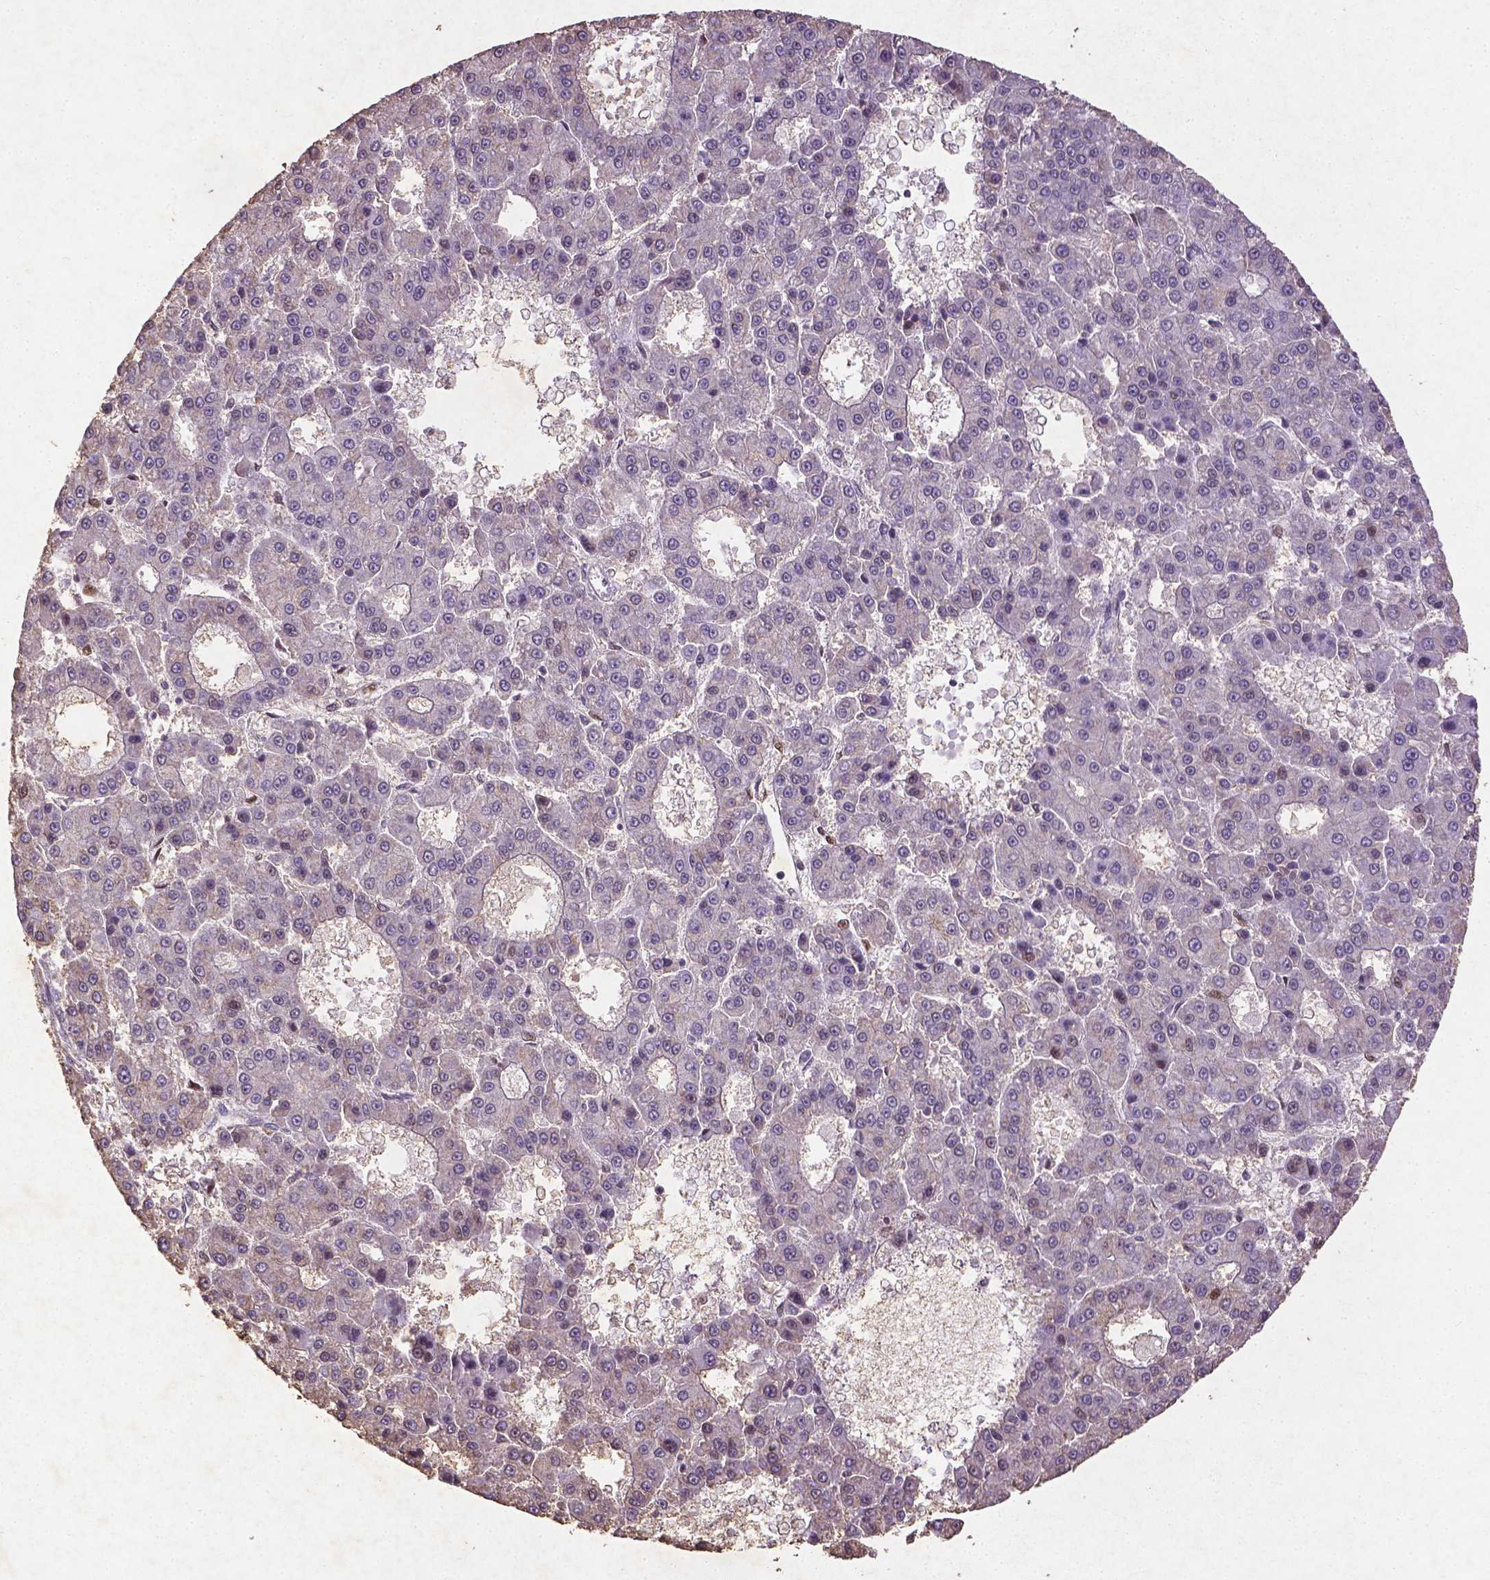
{"staining": {"intensity": "negative", "quantity": "none", "location": "none"}, "tissue": "liver cancer", "cell_type": "Tumor cells", "image_type": "cancer", "snomed": [{"axis": "morphology", "description": "Carcinoma, Hepatocellular, NOS"}, {"axis": "topography", "description": "Liver"}], "caption": "Hepatocellular carcinoma (liver) was stained to show a protein in brown. There is no significant expression in tumor cells. (Stains: DAB immunohistochemistry with hematoxylin counter stain, Microscopy: brightfield microscopy at high magnification).", "gene": "CDKN1A", "patient": {"sex": "male", "age": 70}}